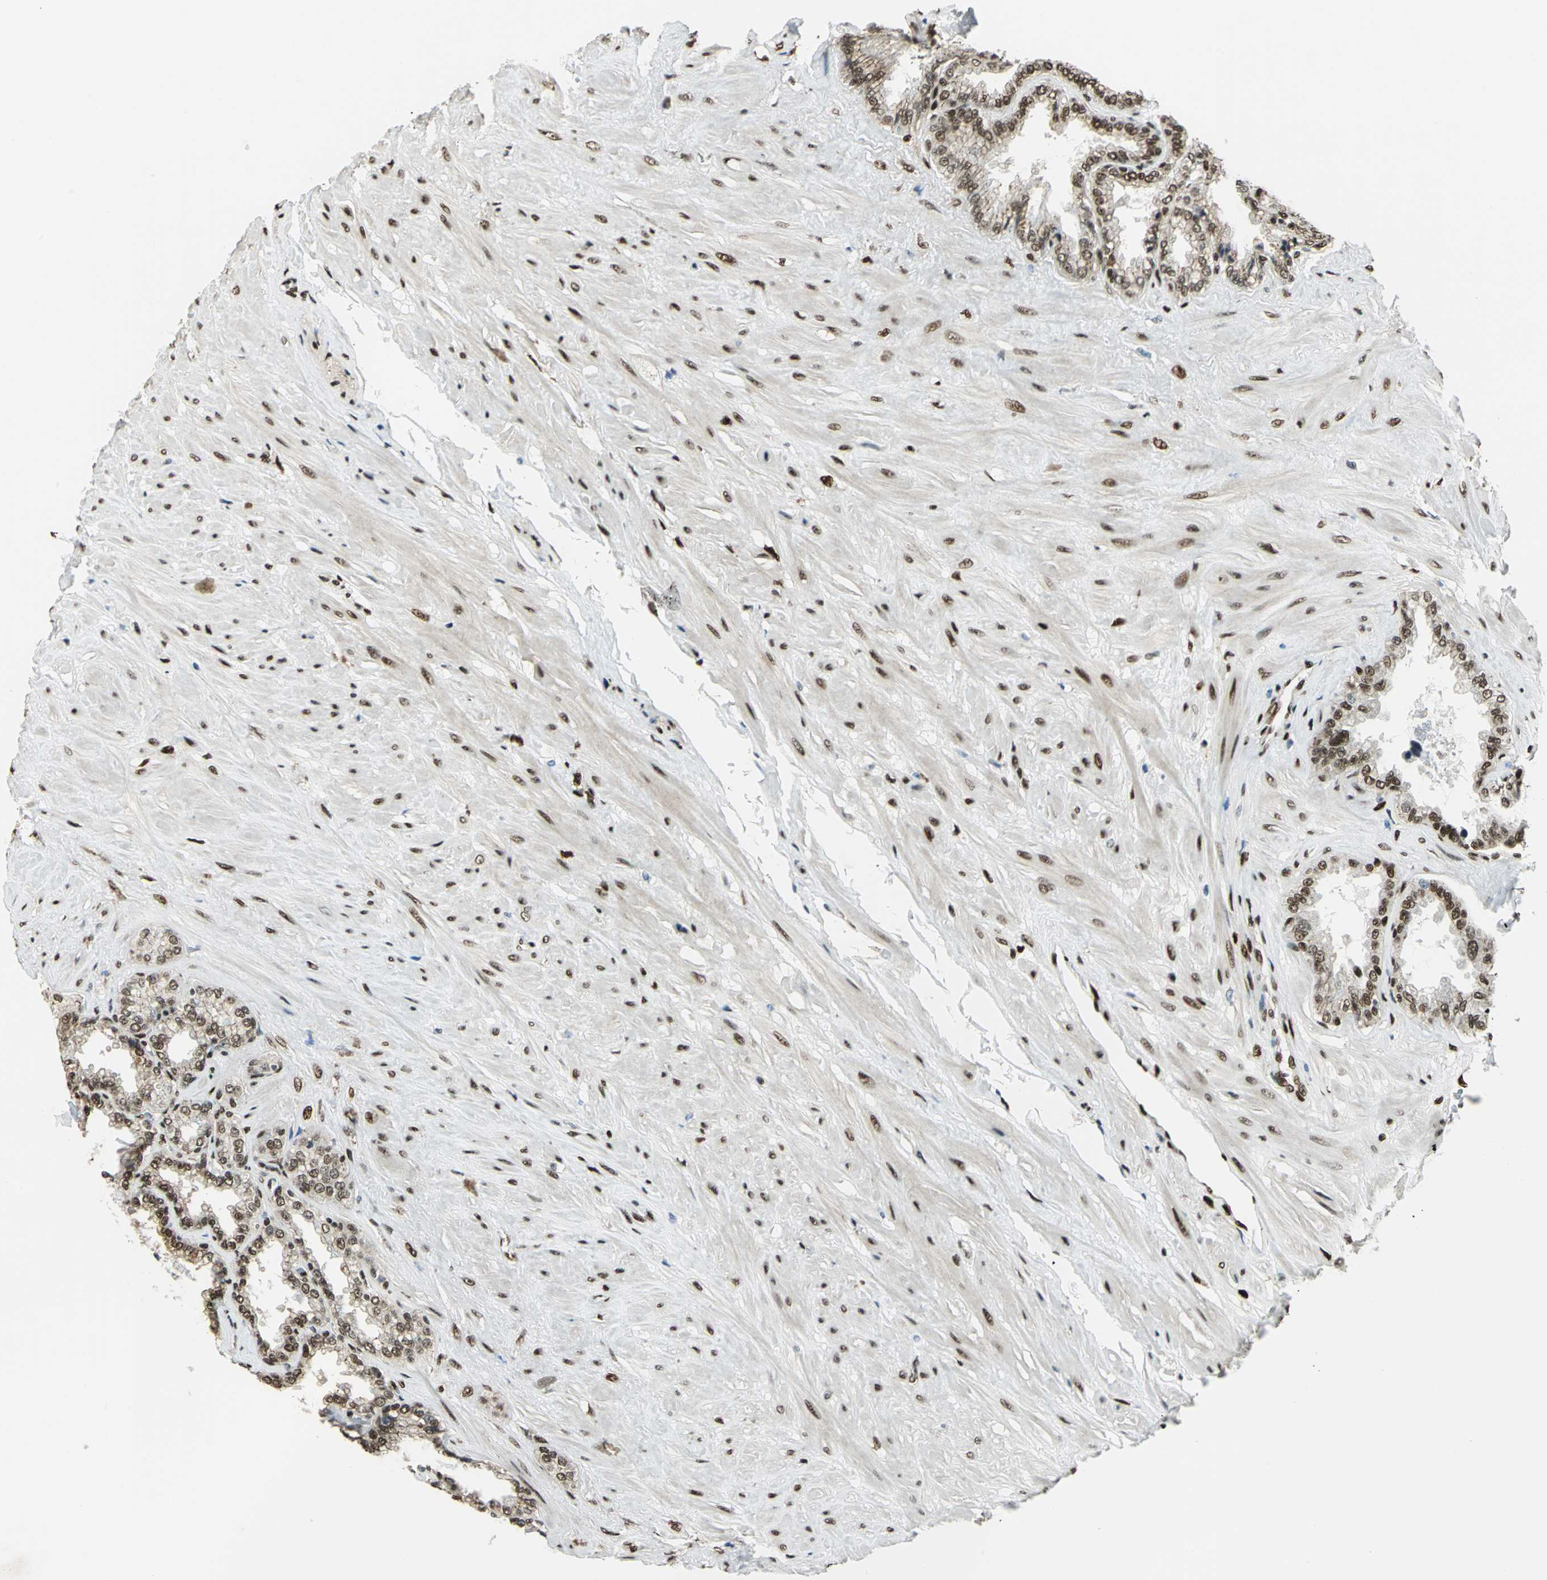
{"staining": {"intensity": "strong", "quantity": ">75%", "location": "nuclear"}, "tissue": "seminal vesicle", "cell_type": "Glandular cells", "image_type": "normal", "snomed": [{"axis": "morphology", "description": "Normal tissue, NOS"}, {"axis": "topography", "description": "Seminal veicle"}], "caption": "The immunohistochemical stain labels strong nuclear positivity in glandular cells of normal seminal vesicle. (IHC, brightfield microscopy, high magnification).", "gene": "NFIA", "patient": {"sex": "male", "age": 46}}